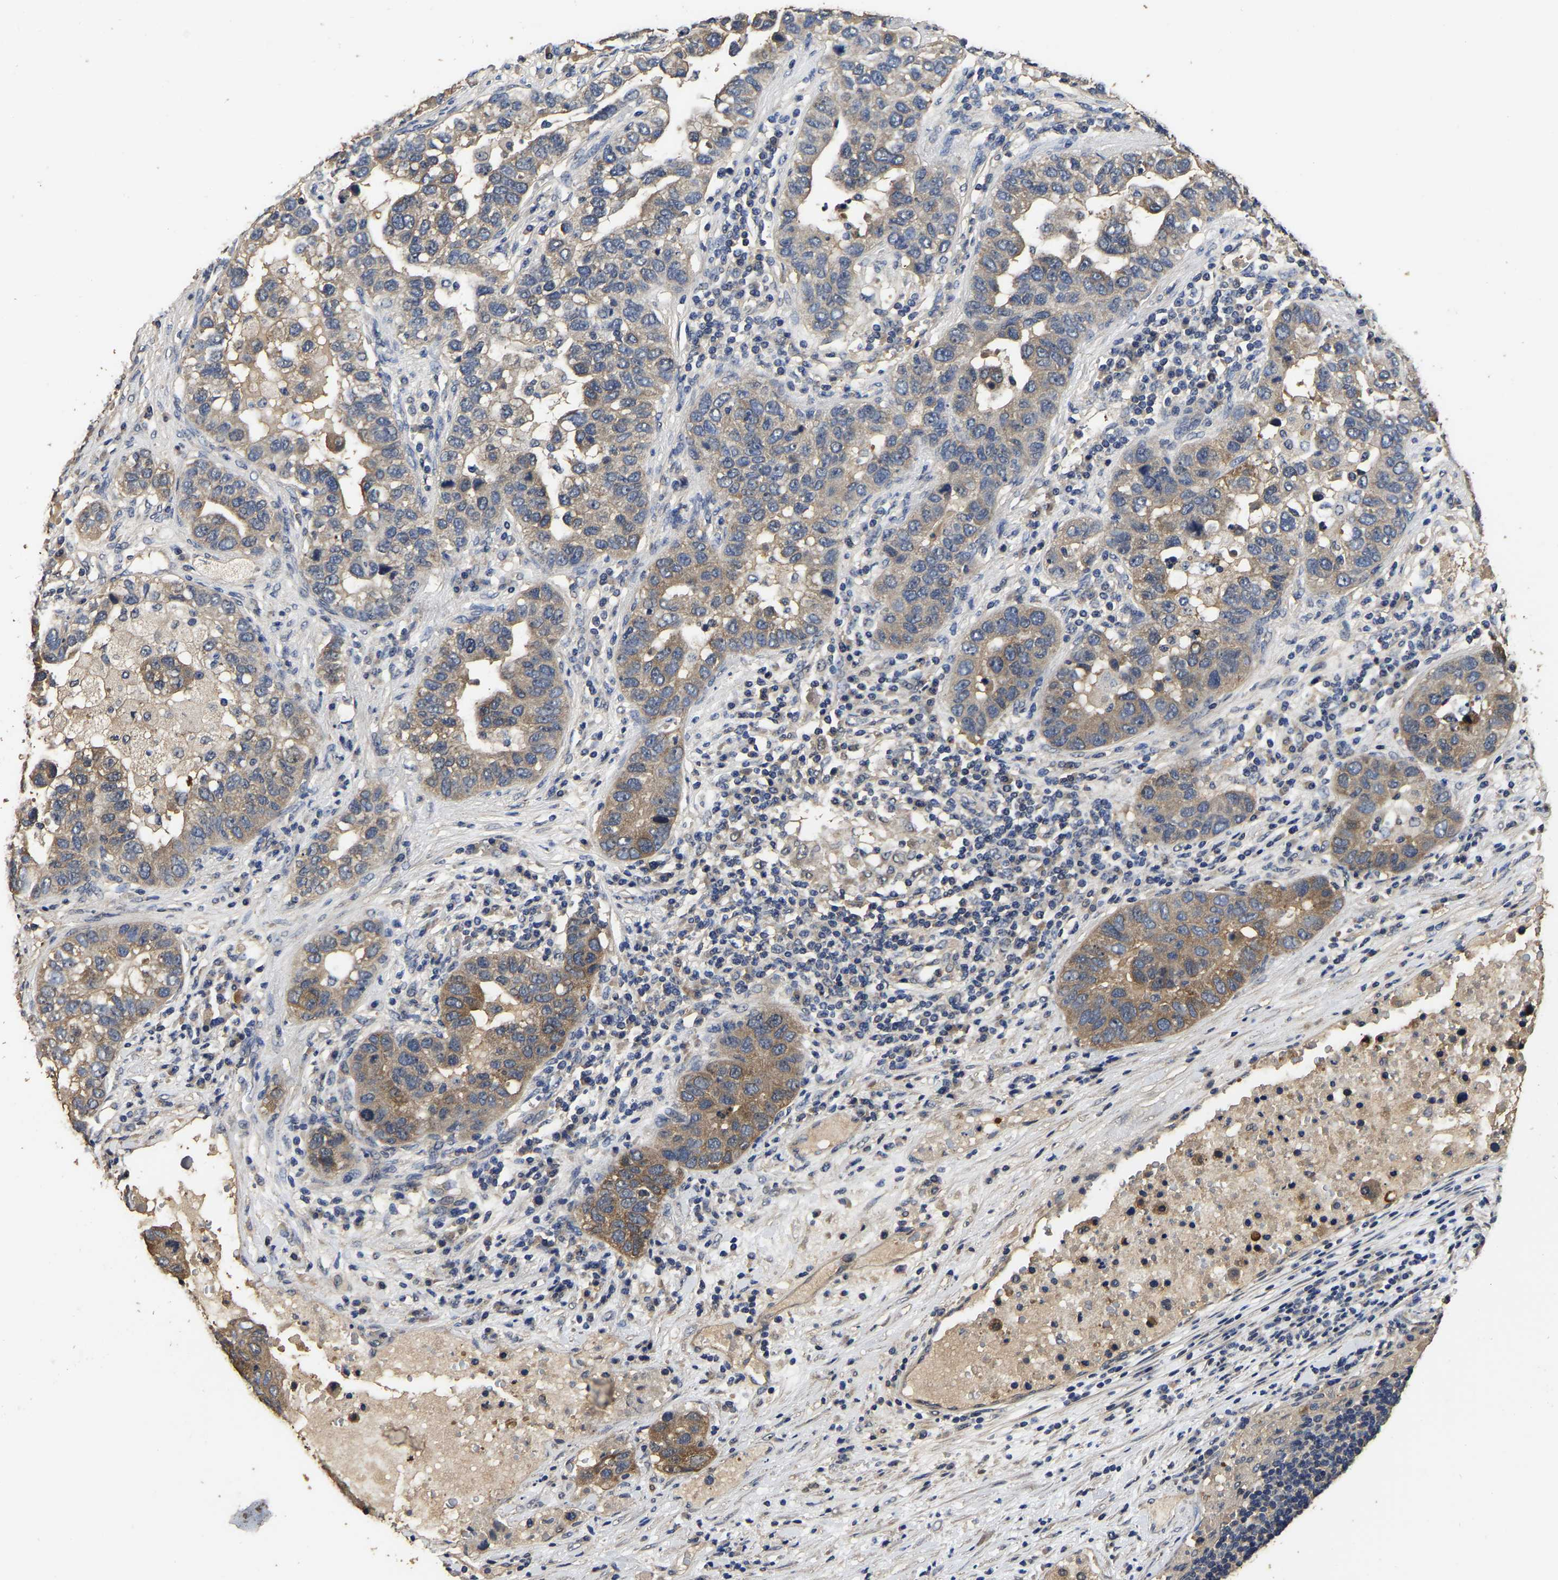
{"staining": {"intensity": "moderate", "quantity": ">75%", "location": "cytoplasmic/membranous"}, "tissue": "pancreatic cancer", "cell_type": "Tumor cells", "image_type": "cancer", "snomed": [{"axis": "morphology", "description": "Adenocarcinoma, NOS"}, {"axis": "topography", "description": "Pancreas"}], "caption": "Human adenocarcinoma (pancreatic) stained with a protein marker reveals moderate staining in tumor cells.", "gene": "STK32C", "patient": {"sex": "female", "age": 61}}